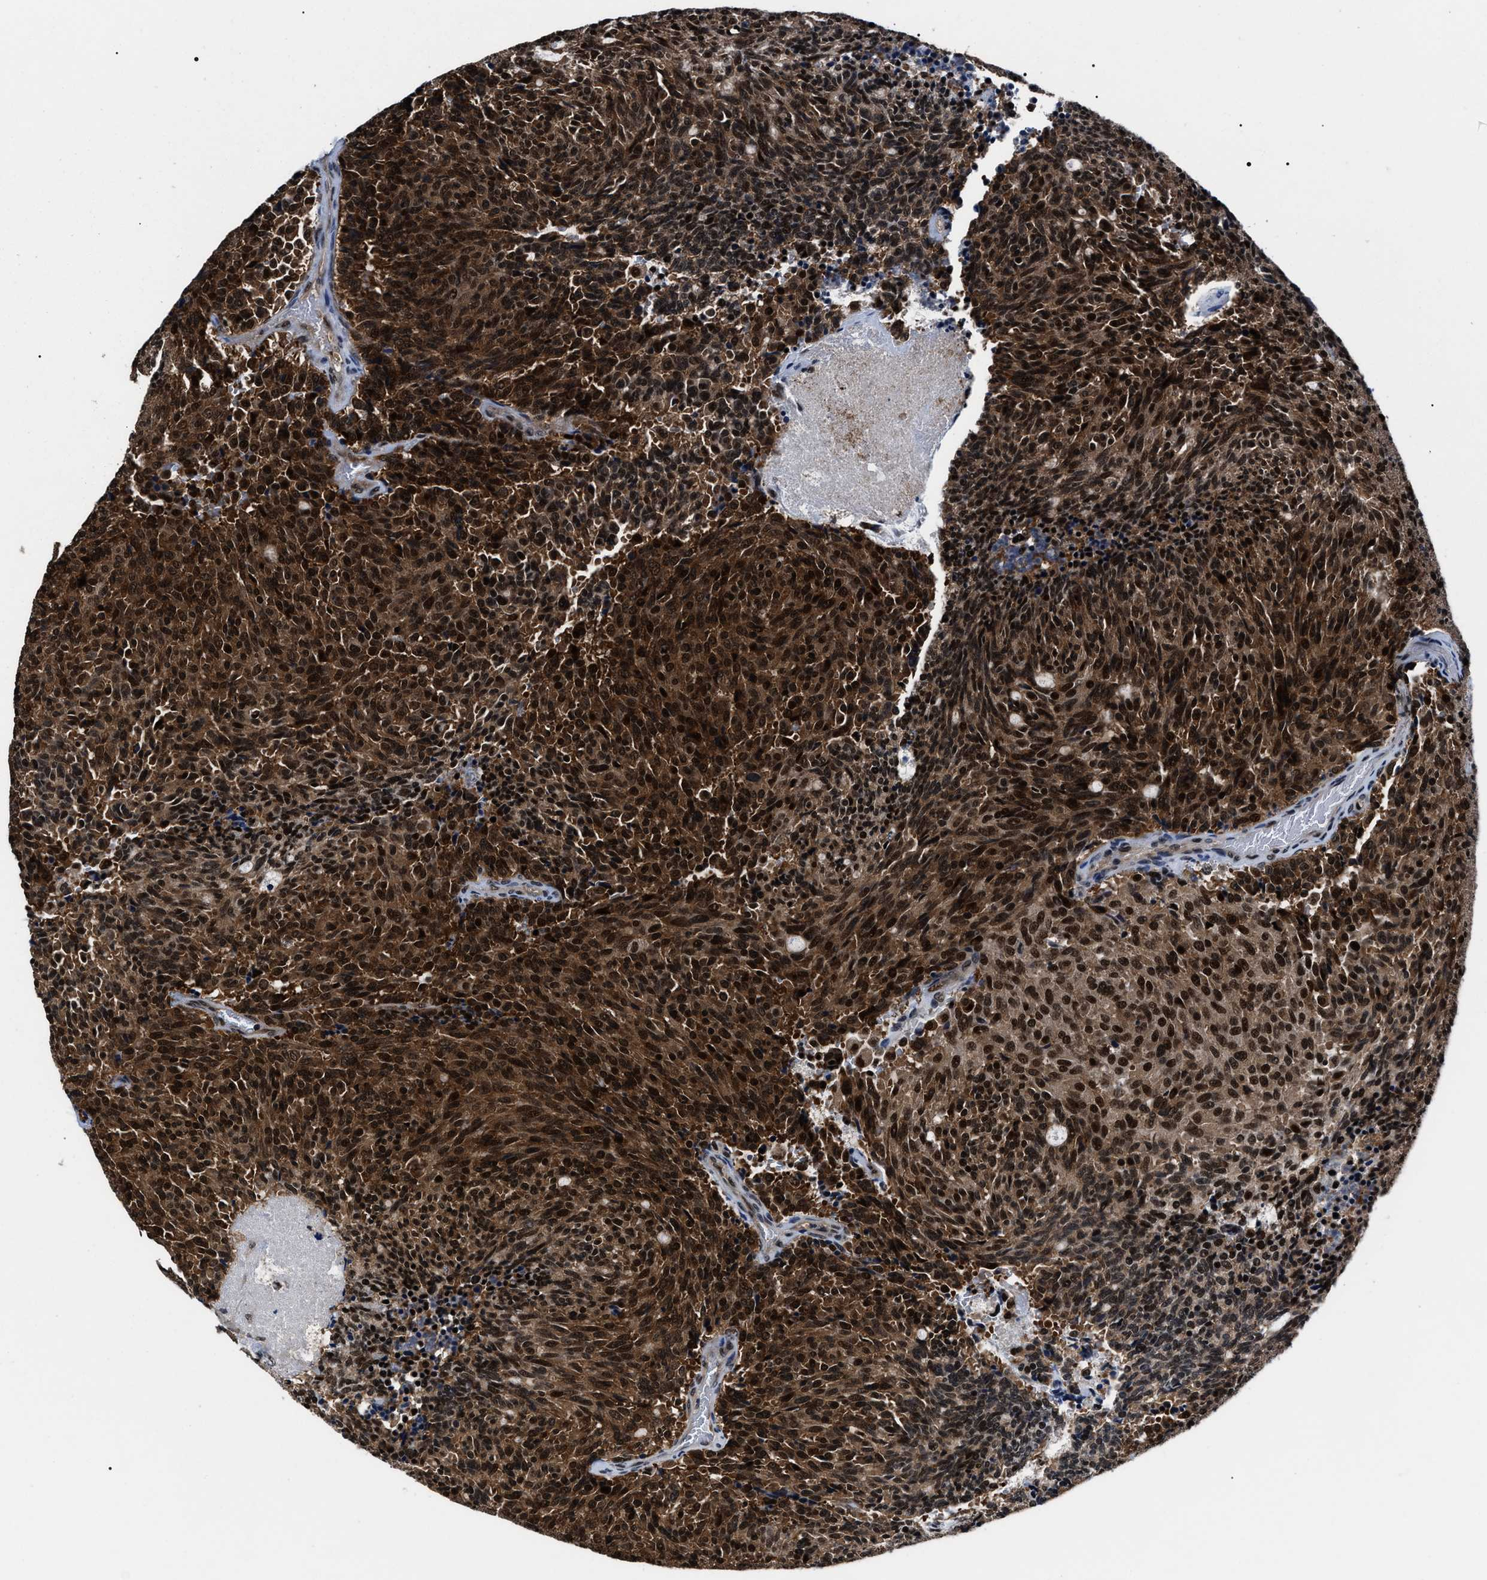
{"staining": {"intensity": "strong", "quantity": ">75%", "location": "cytoplasmic/membranous,nuclear"}, "tissue": "carcinoid", "cell_type": "Tumor cells", "image_type": "cancer", "snomed": [{"axis": "morphology", "description": "Carcinoid, malignant, NOS"}, {"axis": "topography", "description": "Pancreas"}], "caption": "Brown immunohistochemical staining in human malignant carcinoid exhibits strong cytoplasmic/membranous and nuclear positivity in about >75% of tumor cells.", "gene": "CSNK2A1", "patient": {"sex": "female", "age": 54}}